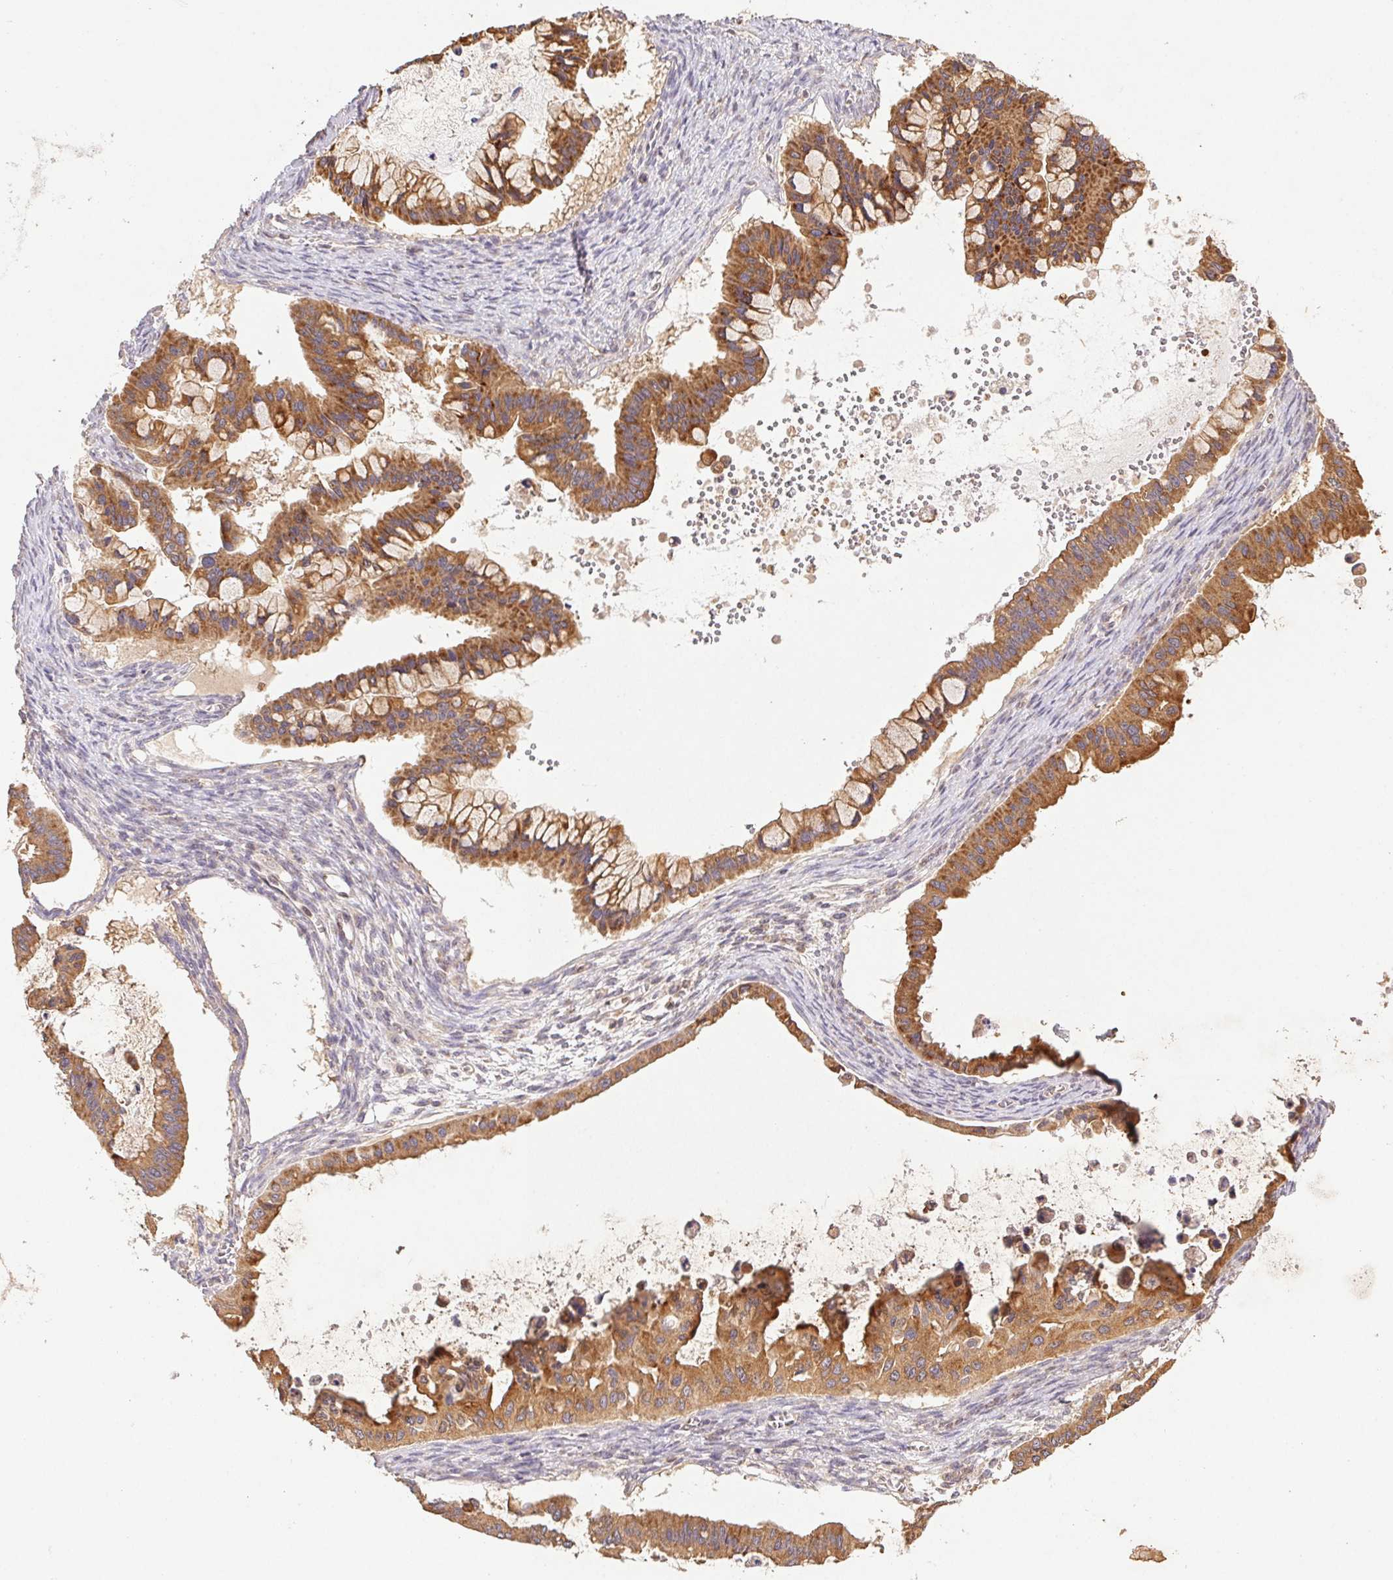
{"staining": {"intensity": "moderate", "quantity": ">75%", "location": "cytoplasmic/membranous"}, "tissue": "ovarian cancer", "cell_type": "Tumor cells", "image_type": "cancer", "snomed": [{"axis": "morphology", "description": "Cystadenocarcinoma, mucinous, NOS"}, {"axis": "topography", "description": "Ovary"}], "caption": "Protein staining of ovarian mucinous cystadenocarcinoma tissue displays moderate cytoplasmic/membranous staining in about >75% of tumor cells.", "gene": "RAB11A", "patient": {"sex": "female", "age": 72}}